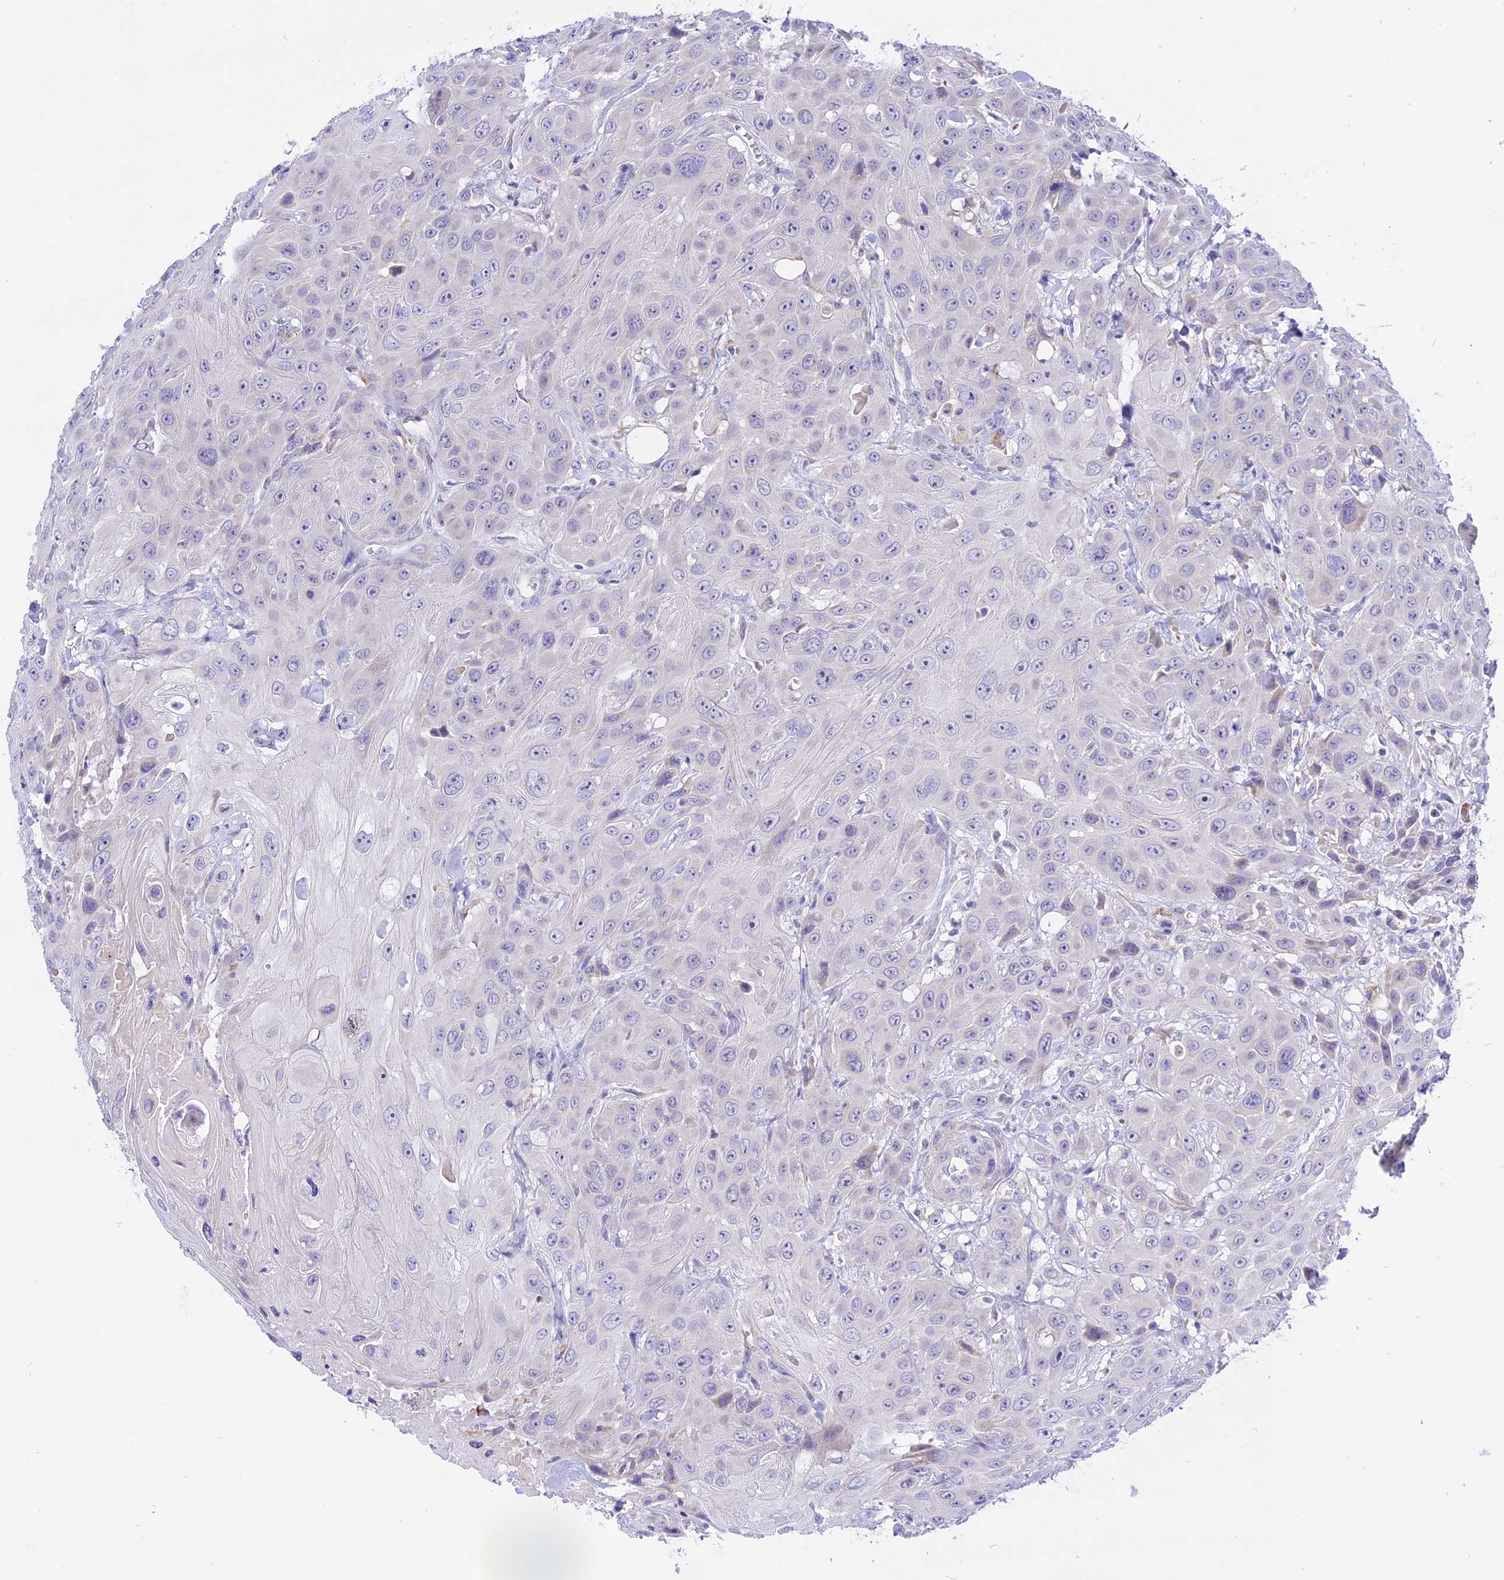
{"staining": {"intensity": "negative", "quantity": "none", "location": "none"}, "tissue": "head and neck cancer", "cell_type": "Tumor cells", "image_type": "cancer", "snomed": [{"axis": "morphology", "description": "Squamous cell carcinoma, NOS"}, {"axis": "topography", "description": "Head-Neck"}], "caption": "Protein analysis of head and neck cancer (squamous cell carcinoma) exhibits no significant staining in tumor cells. Brightfield microscopy of IHC stained with DAB (3,3'-diaminobenzidine) (brown) and hematoxylin (blue), captured at high magnification.", "gene": "ARMCX6", "patient": {"sex": "male", "age": 81}}